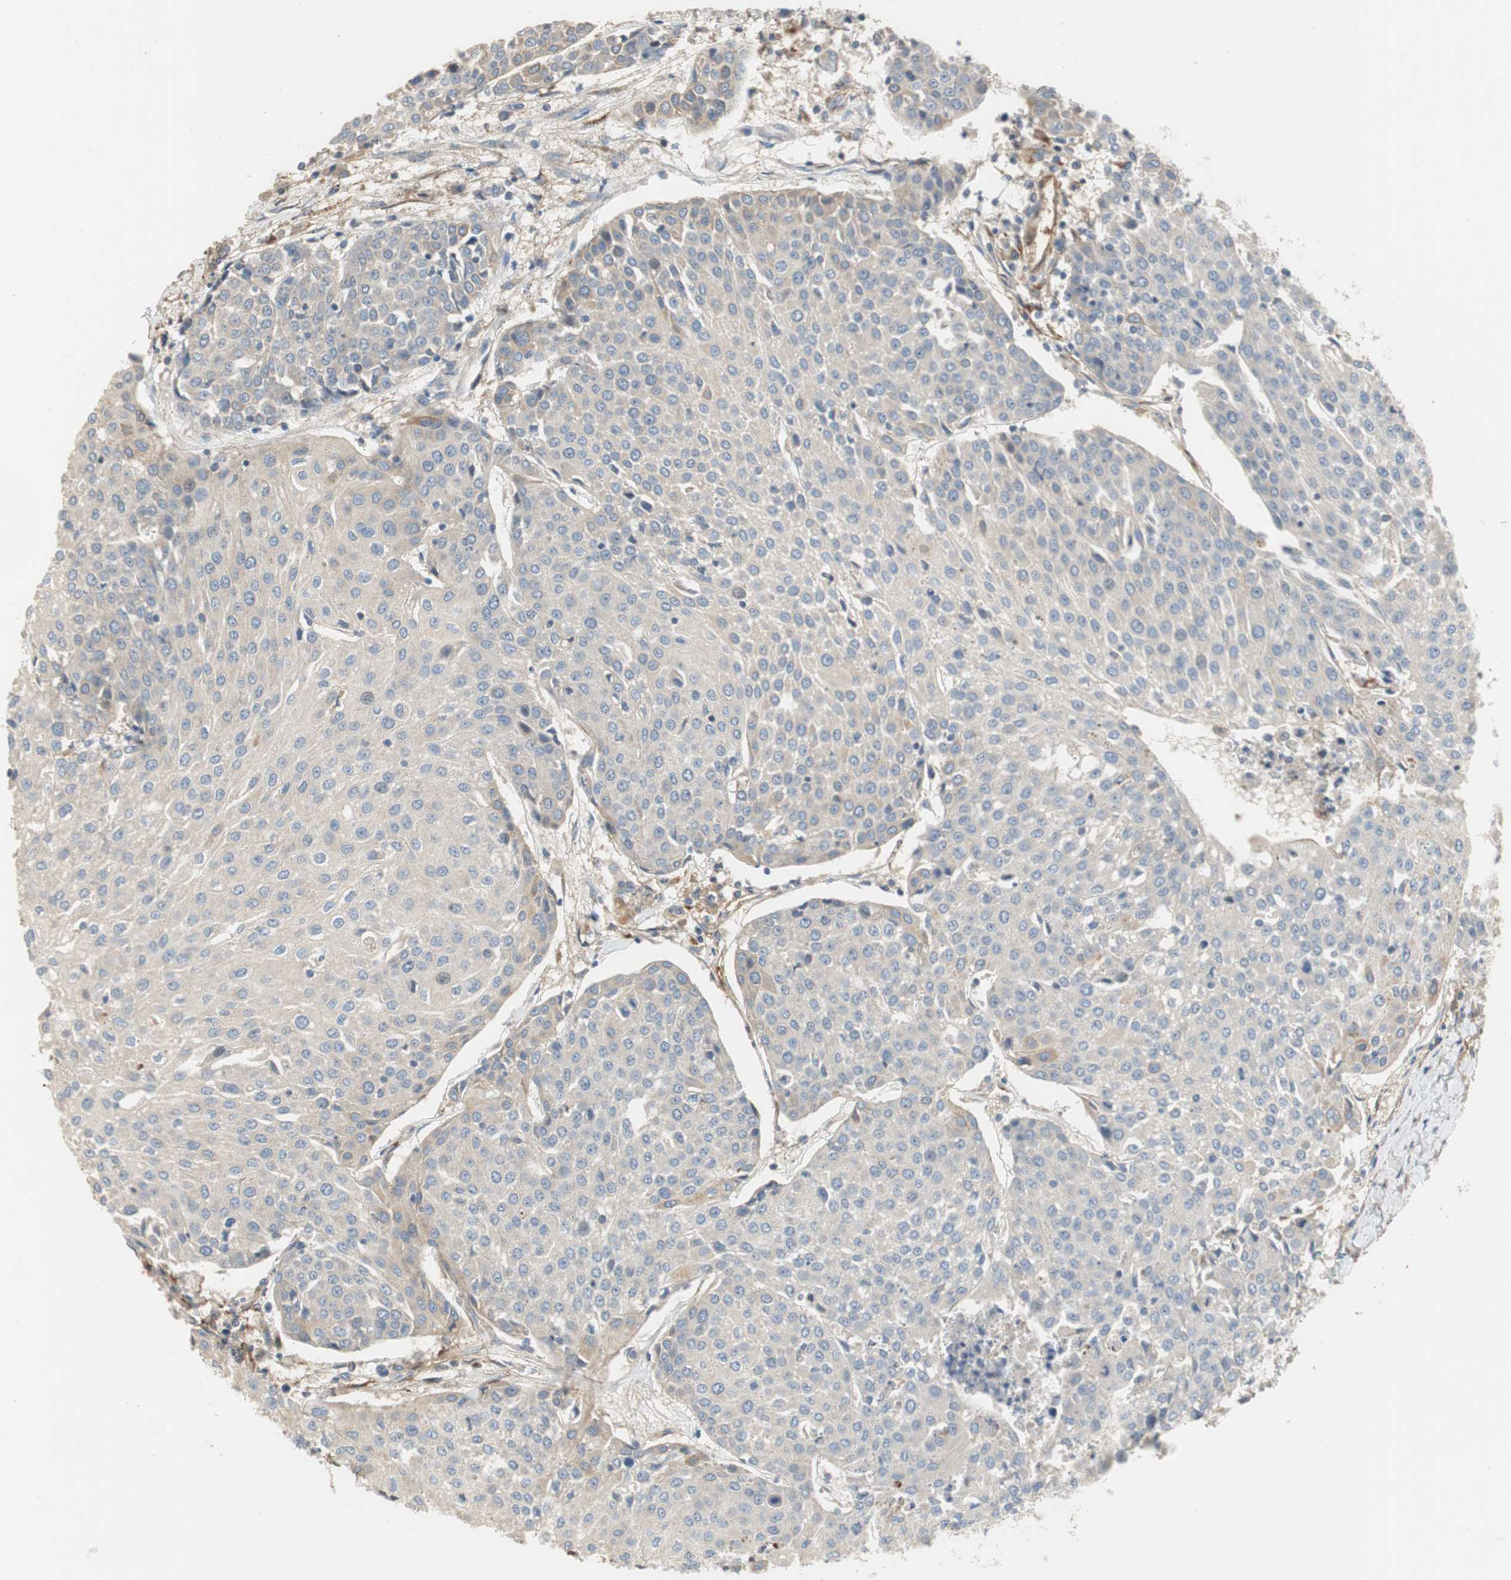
{"staining": {"intensity": "negative", "quantity": "none", "location": "none"}, "tissue": "urothelial cancer", "cell_type": "Tumor cells", "image_type": "cancer", "snomed": [{"axis": "morphology", "description": "Urothelial carcinoma, High grade"}, {"axis": "topography", "description": "Urinary bladder"}], "caption": "DAB (3,3'-diaminobenzidine) immunohistochemical staining of human urothelial cancer demonstrates no significant positivity in tumor cells. The staining was performed using DAB to visualize the protein expression in brown, while the nuclei were stained in blue with hematoxylin (Magnification: 20x).", "gene": "ALPL", "patient": {"sex": "female", "age": 85}}